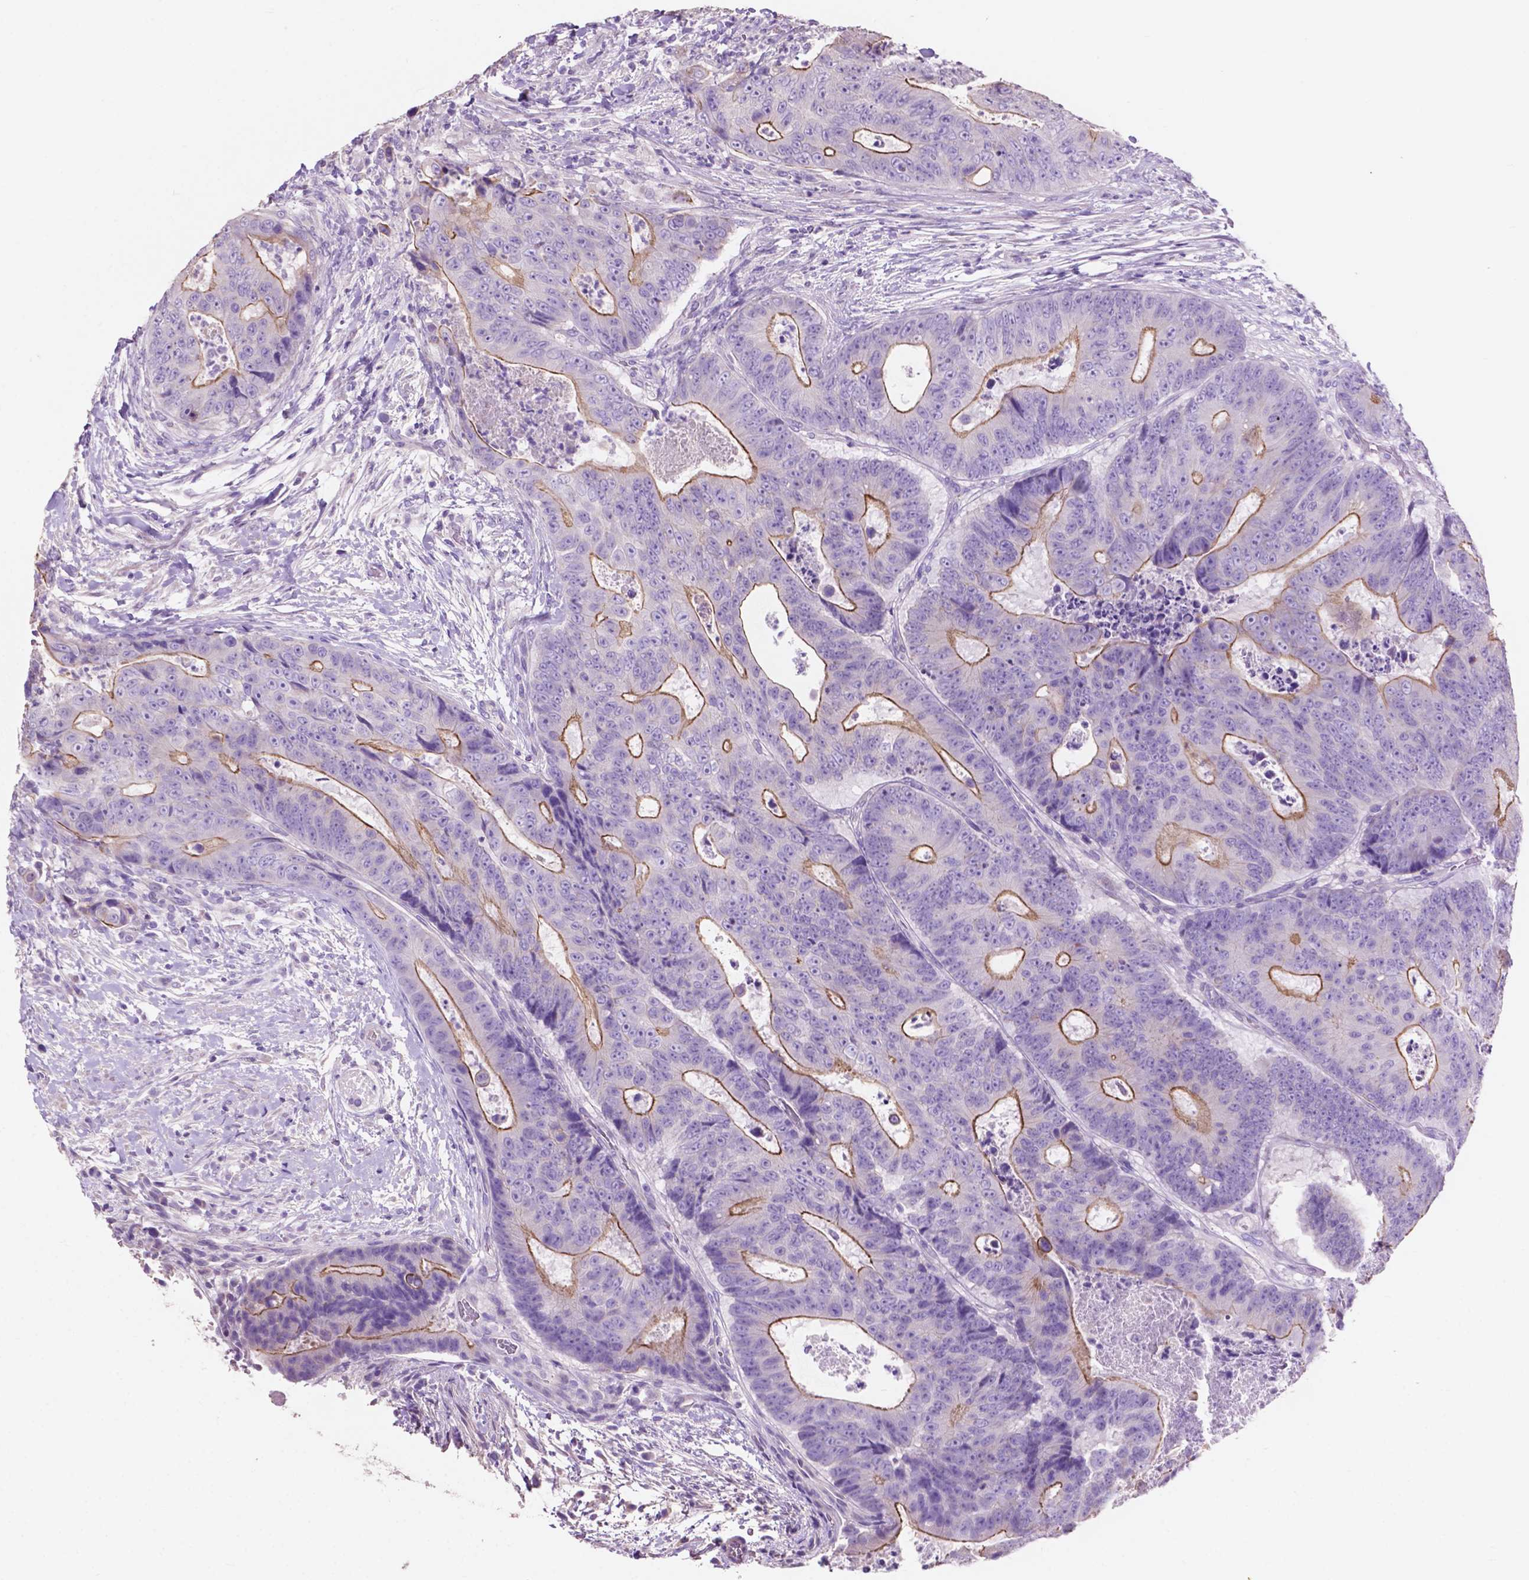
{"staining": {"intensity": "moderate", "quantity": "25%-75%", "location": "cytoplasmic/membranous"}, "tissue": "colorectal cancer", "cell_type": "Tumor cells", "image_type": "cancer", "snomed": [{"axis": "morphology", "description": "Adenocarcinoma, NOS"}, {"axis": "topography", "description": "Colon"}], "caption": "This is a photomicrograph of immunohistochemistry staining of colorectal adenocarcinoma, which shows moderate expression in the cytoplasmic/membranous of tumor cells.", "gene": "CLDN17", "patient": {"sex": "female", "age": 48}}